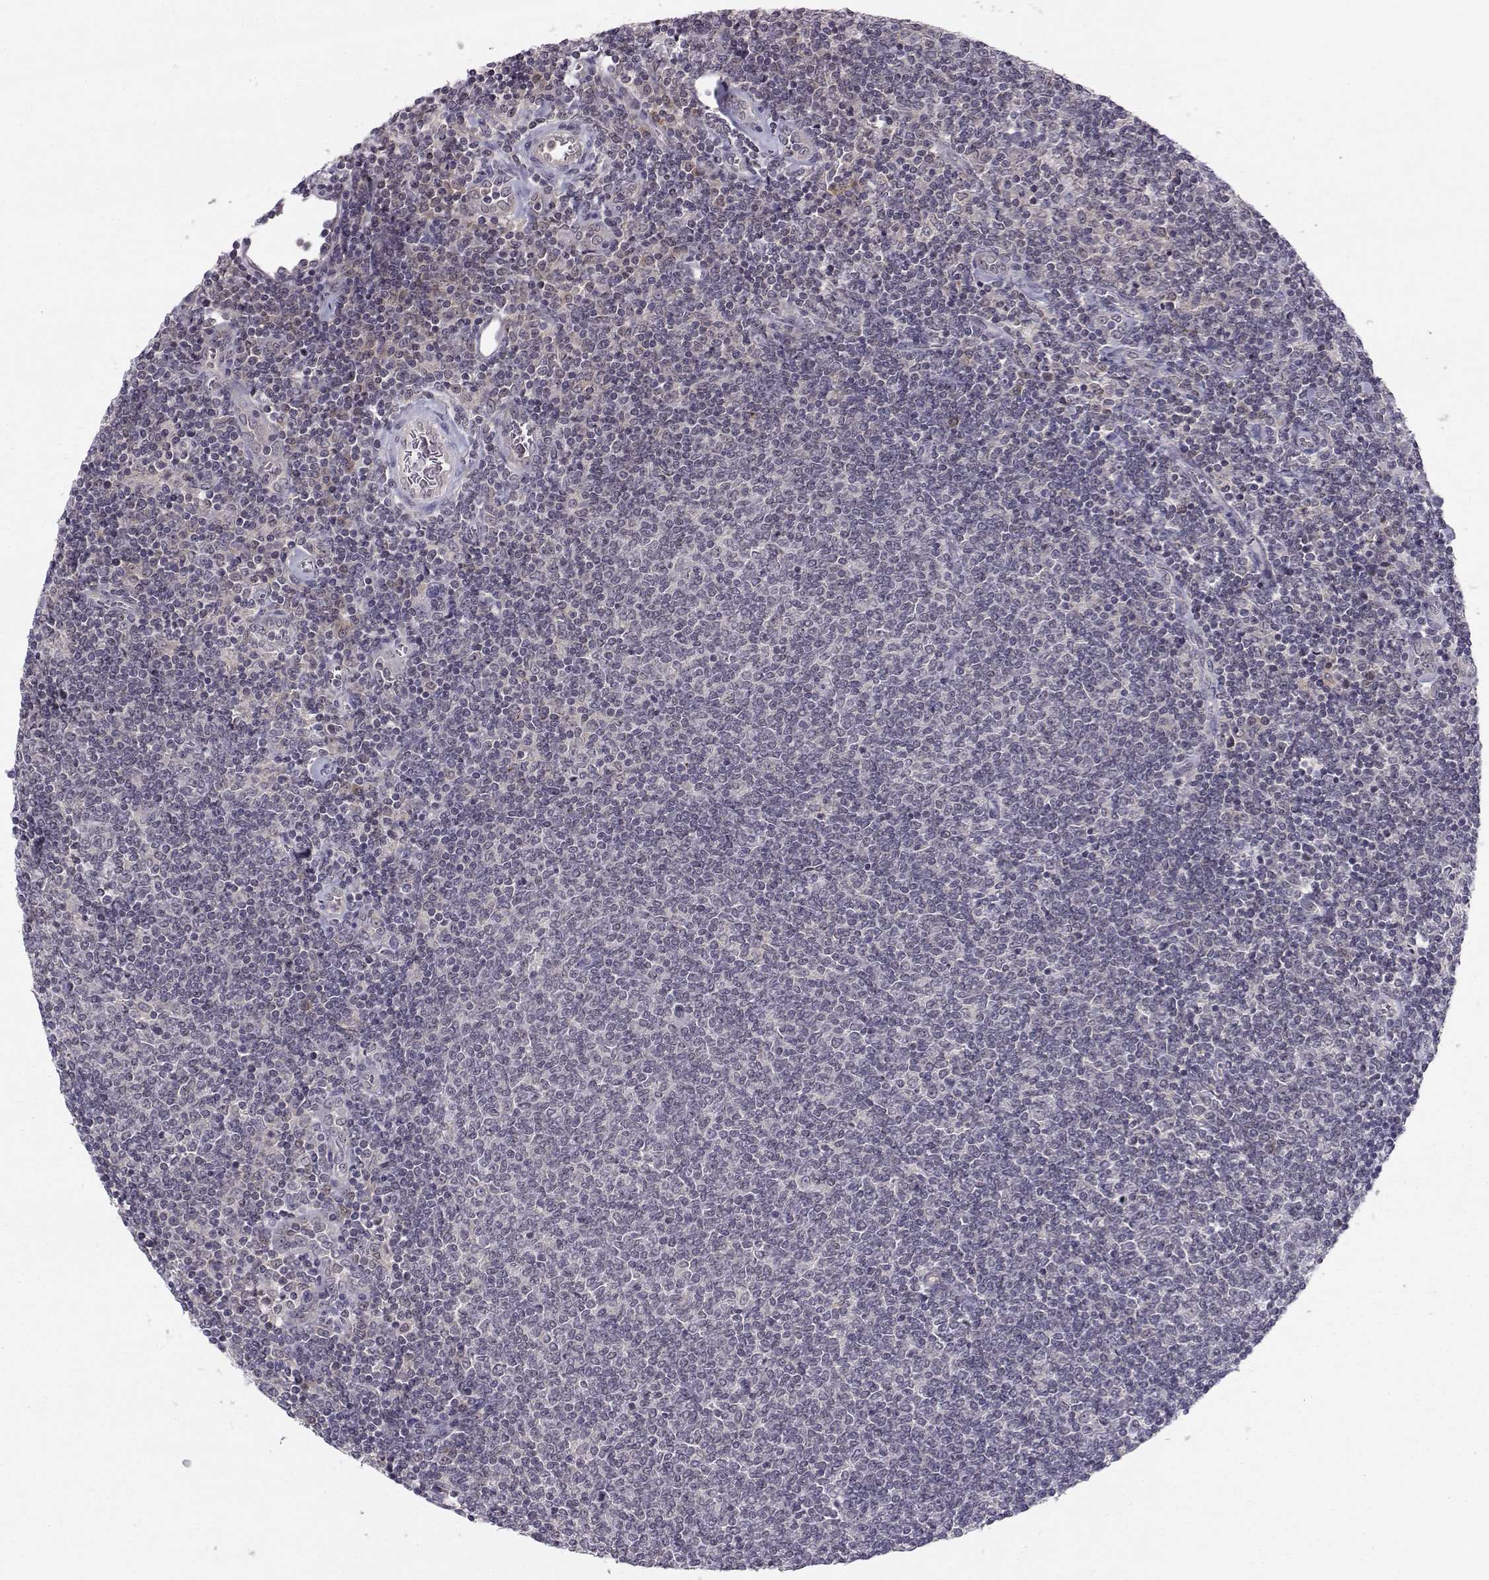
{"staining": {"intensity": "negative", "quantity": "none", "location": "none"}, "tissue": "lymphoma", "cell_type": "Tumor cells", "image_type": "cancer", "snomed": [{"axis": "morphology", "description": "Malignant lymphoma, non-Hodgkin's type, Low grade"}, {"axis": "topography", "description": "Lymph node"}], "caption": "Immunohistochemistry (IHC) image of low-grade malignant lymphoma, non-Hodgkin's type stained for a protein (brown), which exhibits no expression in tumor cells. (Brightfield microscopy of DAB immunohistochemistry (IHC) at high magnification).", "gene": "KIF13B", "patient": {"sex": "male", "age": 52}}